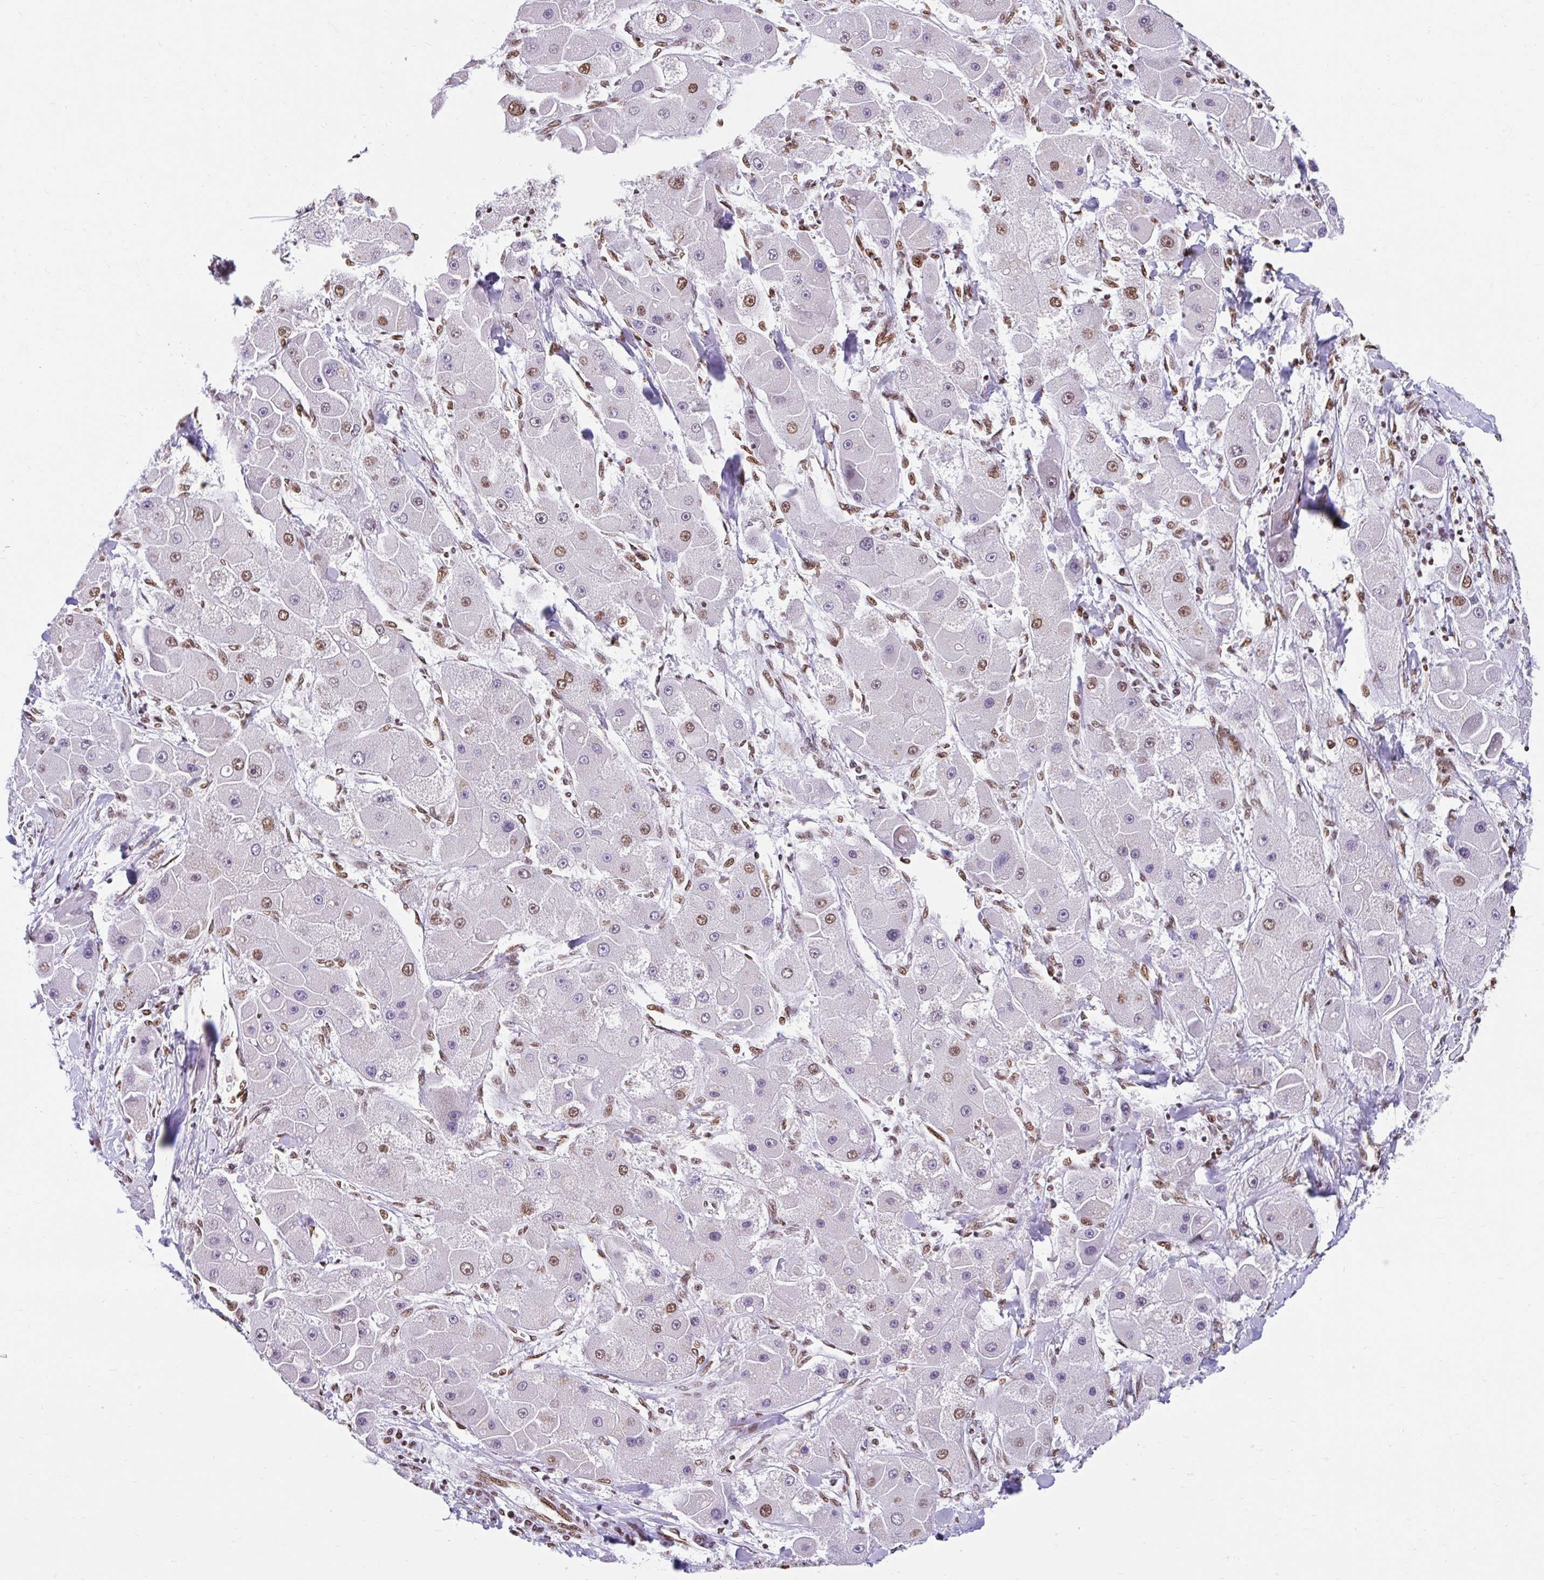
{"staining": {"intensity": "moderate", "quantity": "25%-75%", "location": "nuclear"}, "tissue": "liver cancer", "cell_type": "Tumor cells", "image_type": "cancer", "snomed": [{"axis": "morphology", "description": "Carcinoma, Hepatocellular, NOS"}, {"axis": "topography", "description": "Liver"}], "caption": "Brown immunohistochemical staining in human liver cancer exhibits moderate nuclear staining in approximately 25%-75% of tumor cells.", "gene": "KHDRBS1", "patient": {"sex": "male", "age": 24}}